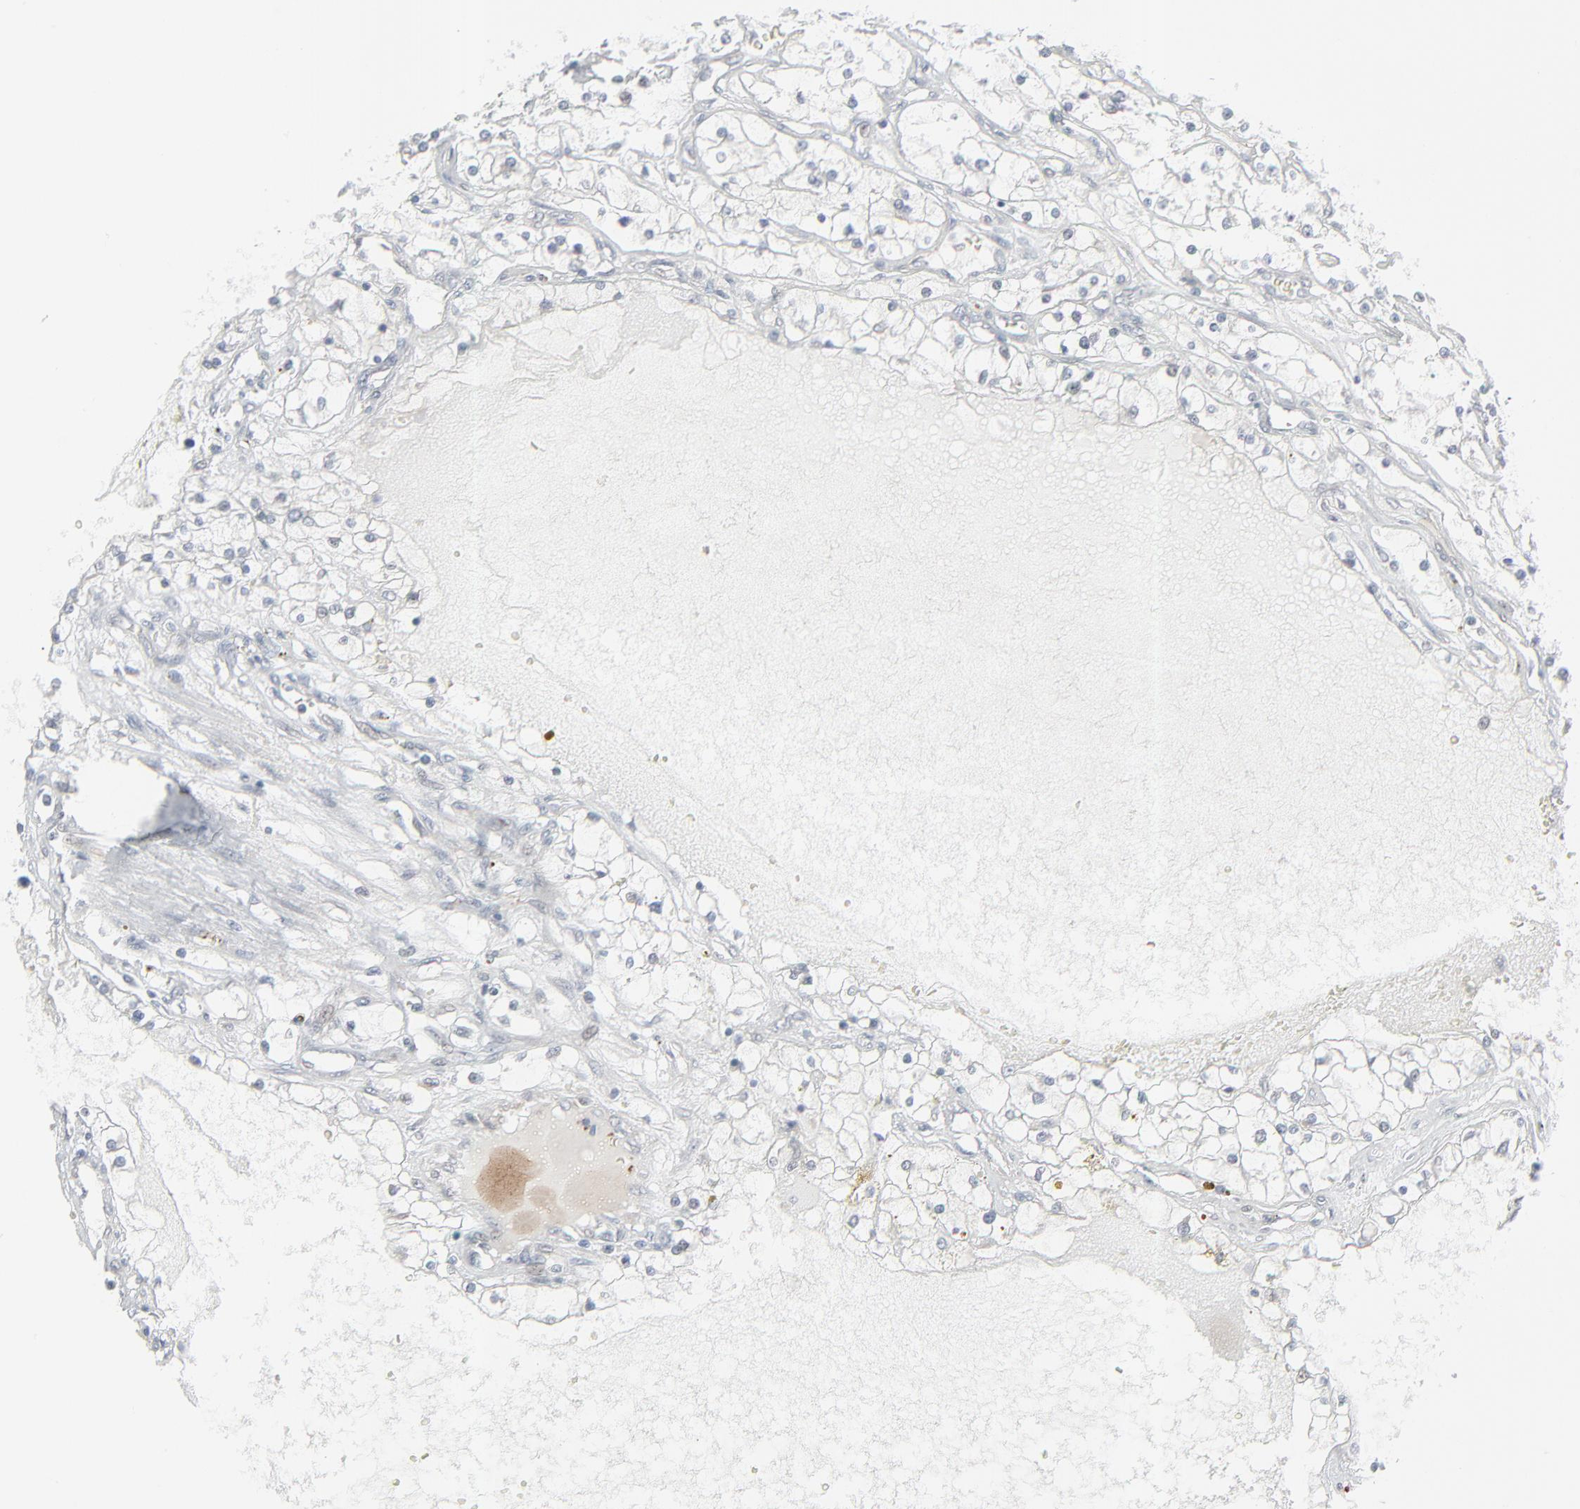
{"staining": {"intensity": "negative", "quantity": "none", "location": "none"}, "tissue": "renal cancer", "cell_type": "Tumor cells", "image_type": "cancer", "snomed": [{"axis": "morphology", "description": "Adenocarcinoma, NOS"}, {"axis": "topography", "description": "Kidney"}], "caption": "IHC image of adenocarcinoma (renal) stained for a protein (brown), which displays no staining in tumor cells.", "gene": "NEUROD1", "patient": {"sex": "male", "age": 61}}